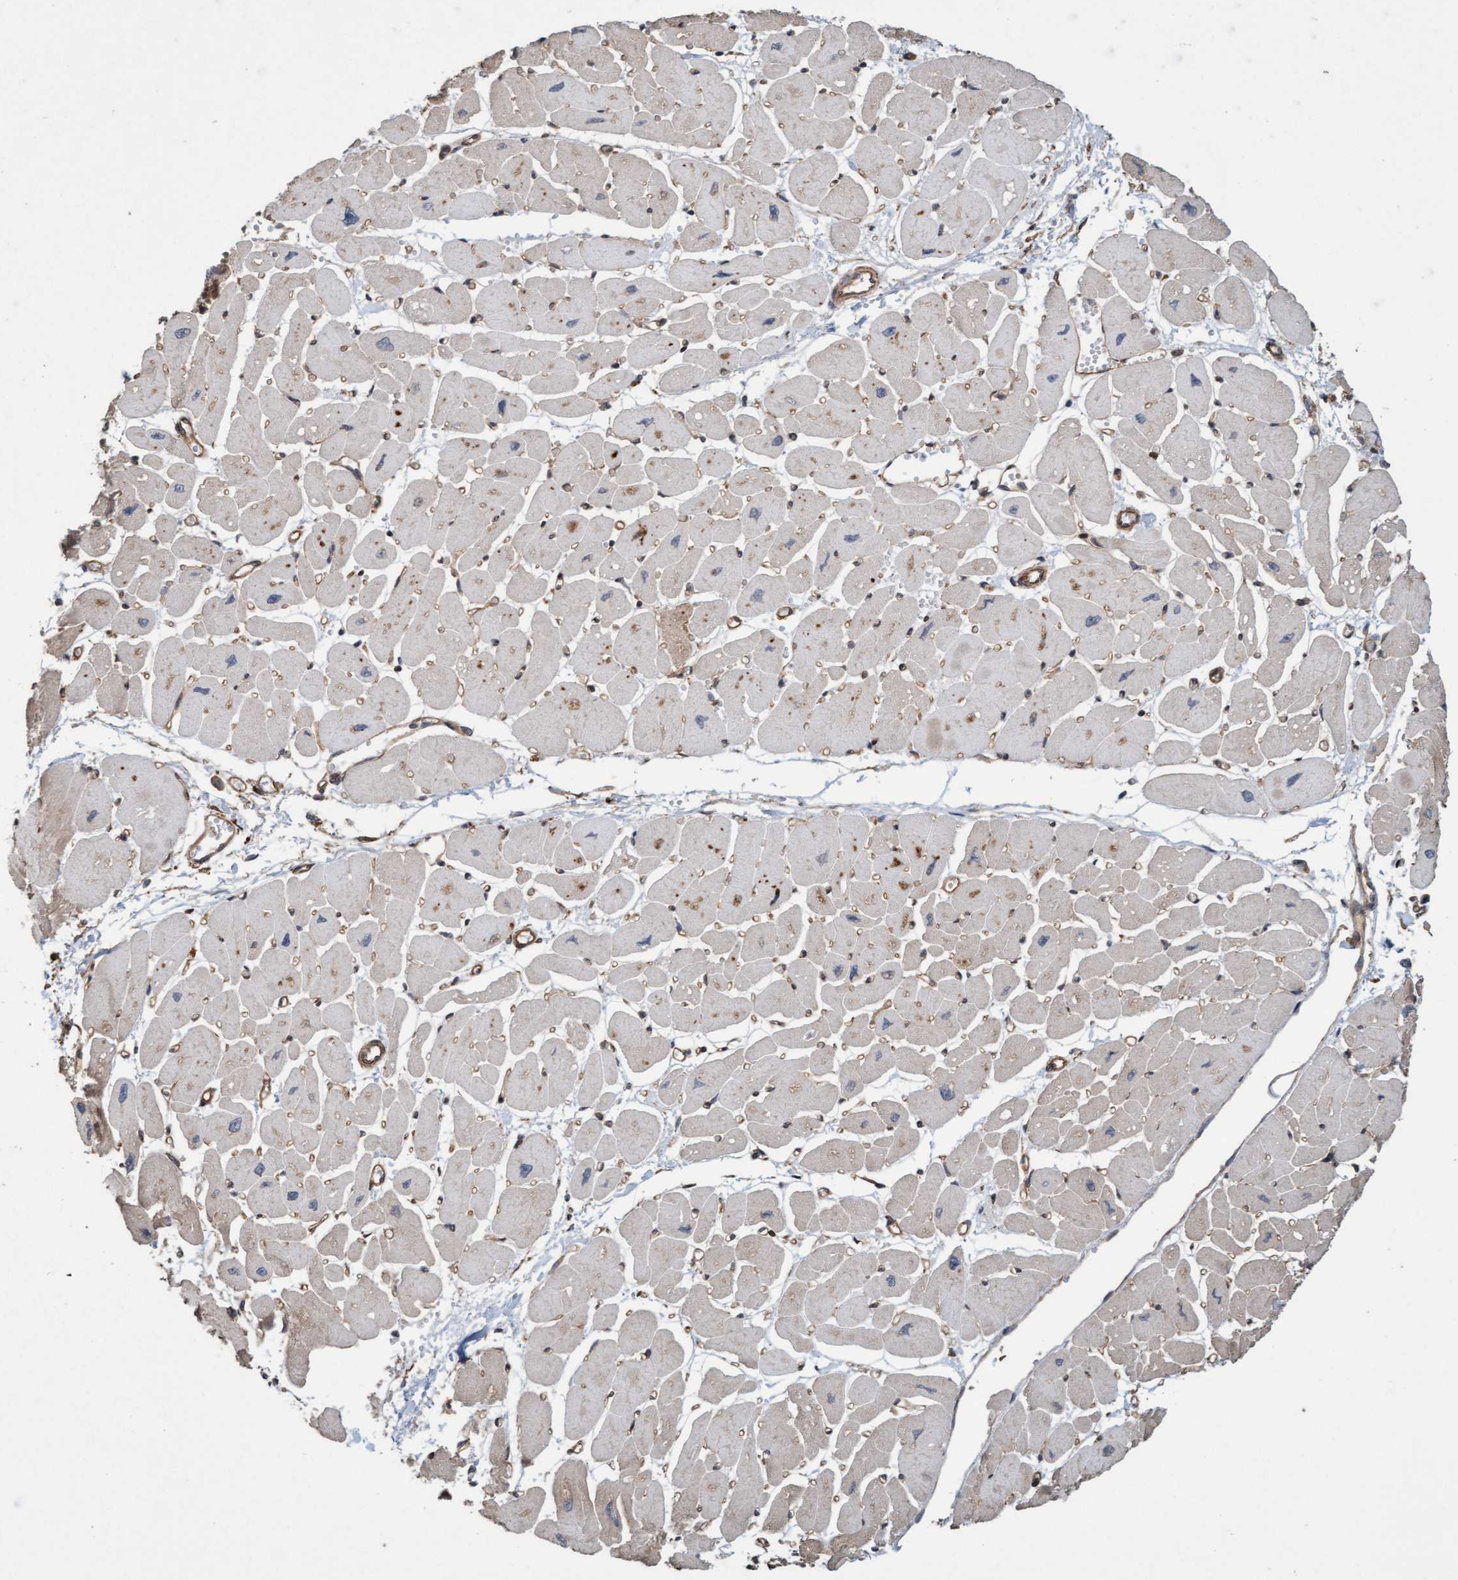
{"staining": {"intensity": "moderate", "quantity": "25%-75%", "location": "cytoplasmic/membranous"}, "tissue": "heart muscle", "cell_type": "Cardiomyocytes", "image_type": "normal", "snomed": [{"axis": "morphology", "description": "Normal tissue, NOS"}, {"axis": "topography", "description": "Heart"}], "caption": "Protein expression analysis of benign heart muscle shows moderate cytoplasmic/membranous expression in about 25%-75% of cardiomyocytes. (Brightfield microscopy of DAB IHC at high magnification).", "gene": "CDC42EP4", "patient": {"sex": "female", "age": 54}}